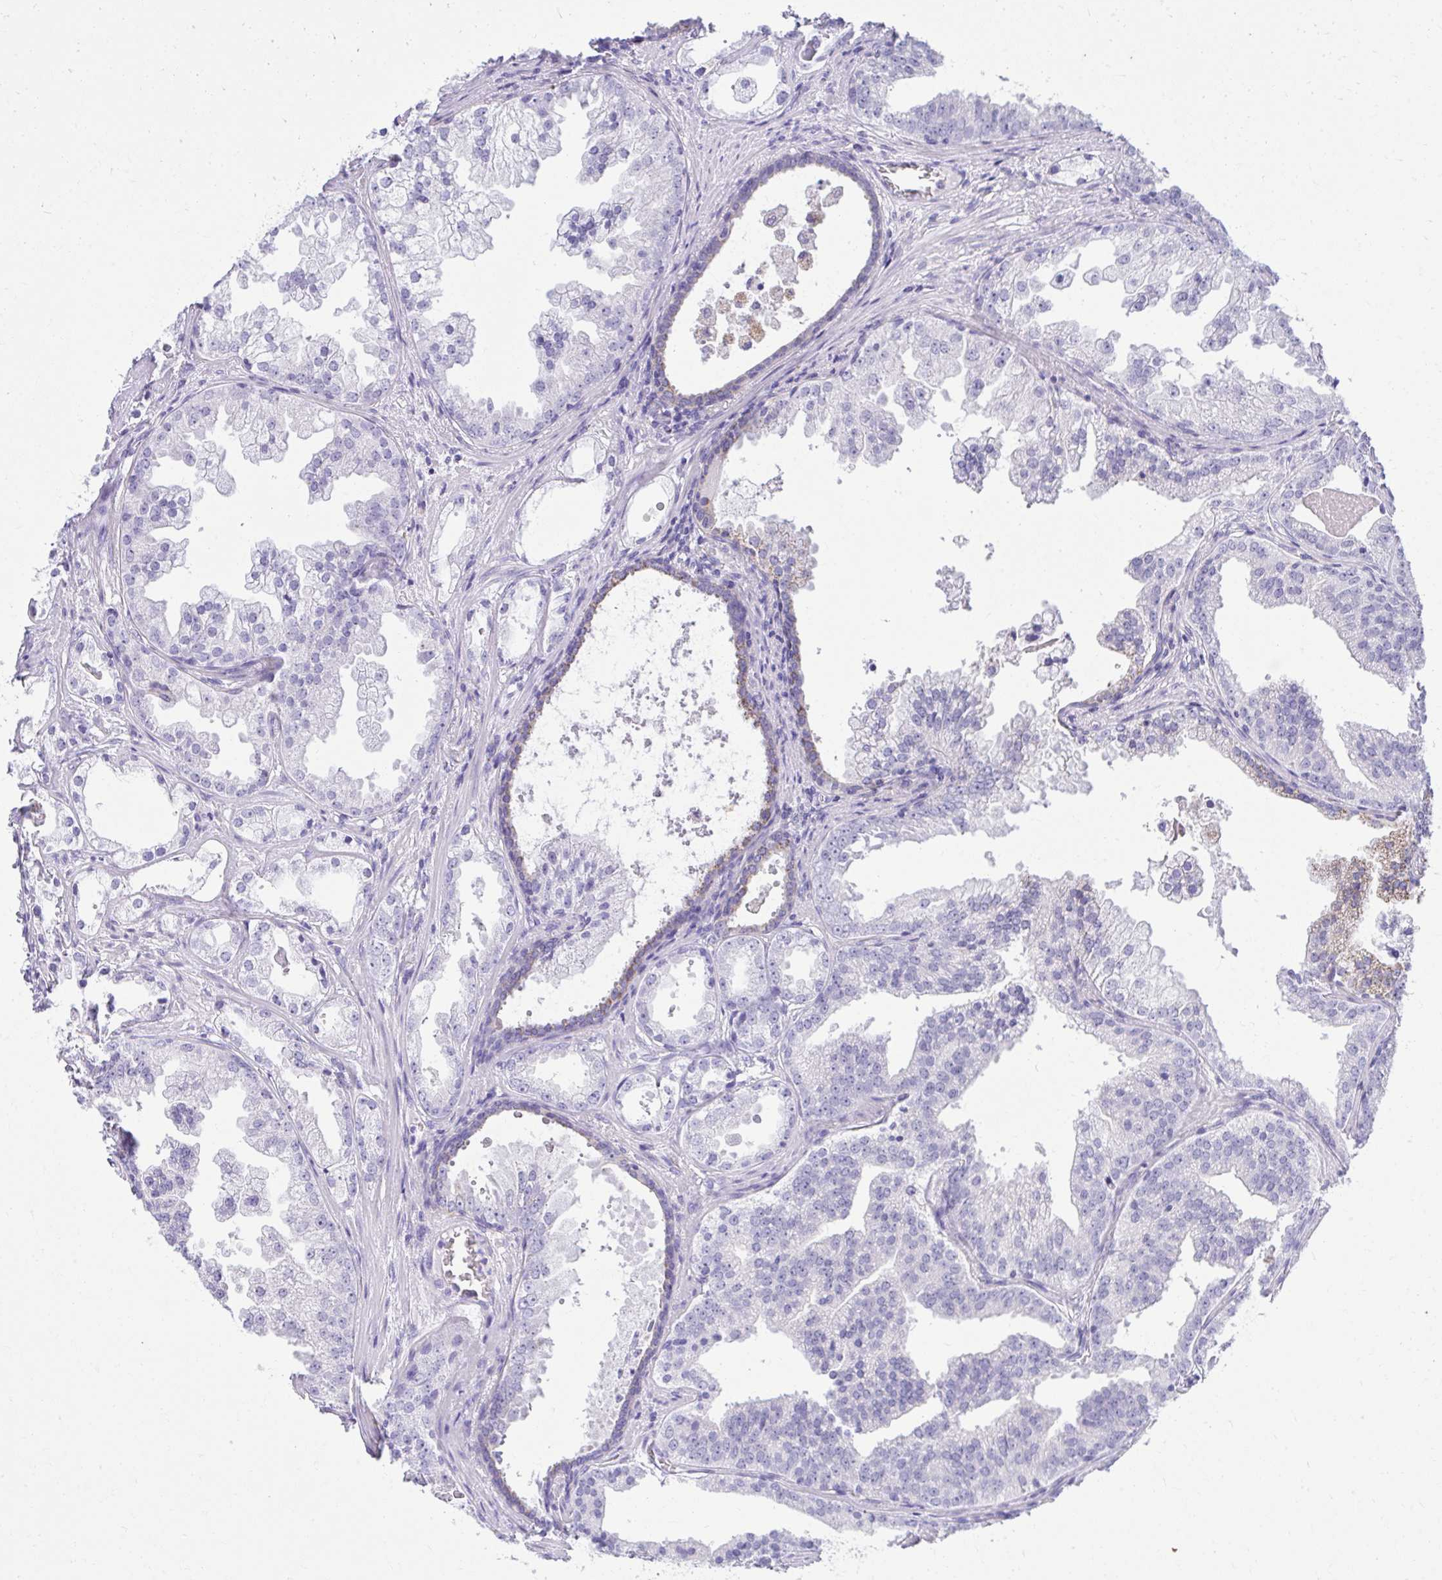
{"staining": {"intensity": "negative", "quantity": "none", "location": "none"}, "tissue": "prostate cancer", "cell_type": "Tumor cells", "image_type": "cancer", "snomed": [{"axis": "morphology", "description": "Adenocarcinoma, Low grade"}, {"axis": "topography", "description": "Prostate"}], "caption": "Tumor cells are negative for brown protein staining in prostate cancer. (DAB (3,3'-diaminobenzidine) immunohistochemistry, high magnification).", "gene": "AIG1", "patient": {"sex": "male", "age": 65}}